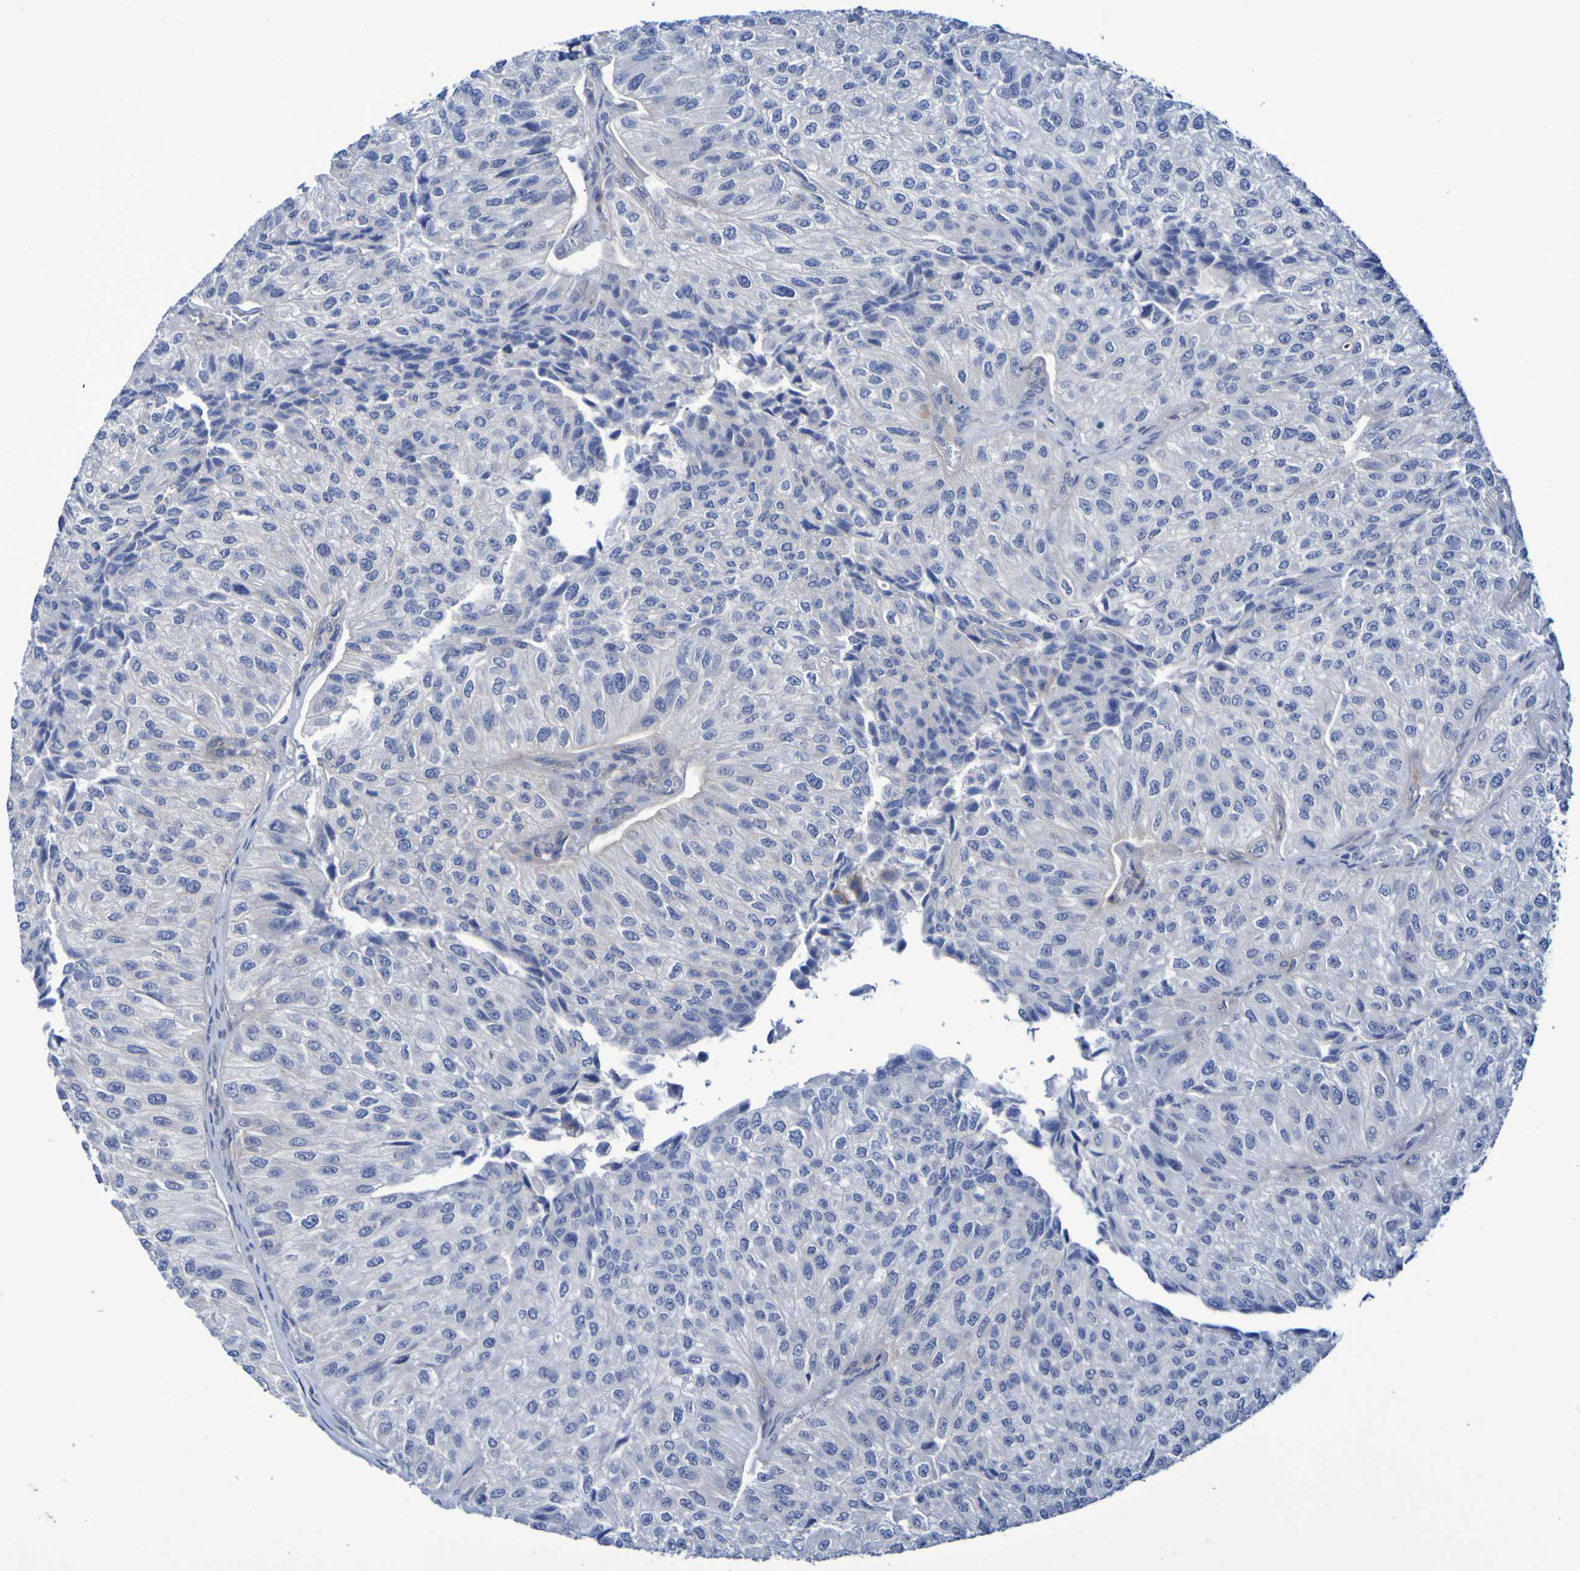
{"staining": {"intensity": "negative", "quantity": "none", "location": "none"}, "tissue": "urothelial cancer", "cell_type": "Tumor cells", "image_type": "cancer", "snomed": [{"axis": "morphology", "description": "Urothelial carcinoma, High grade"}, {"axis": "topography", "description": "Kidney"}, {"axis": "topography", "description": "Urinary bladder"}], "caption": "A high-resolution micrograph shows immunohistochemistry staining of high-grade urothelial carcinoma, which displays no significant positivity in tumor cells. The staining was performed using DAB to visualize the protein expression in brown, while the nuclei were stained in blue with hematoxylin (Magnification: 20x).", "gene": "LPP", "patient": {"sex": "male", "age": 77}}